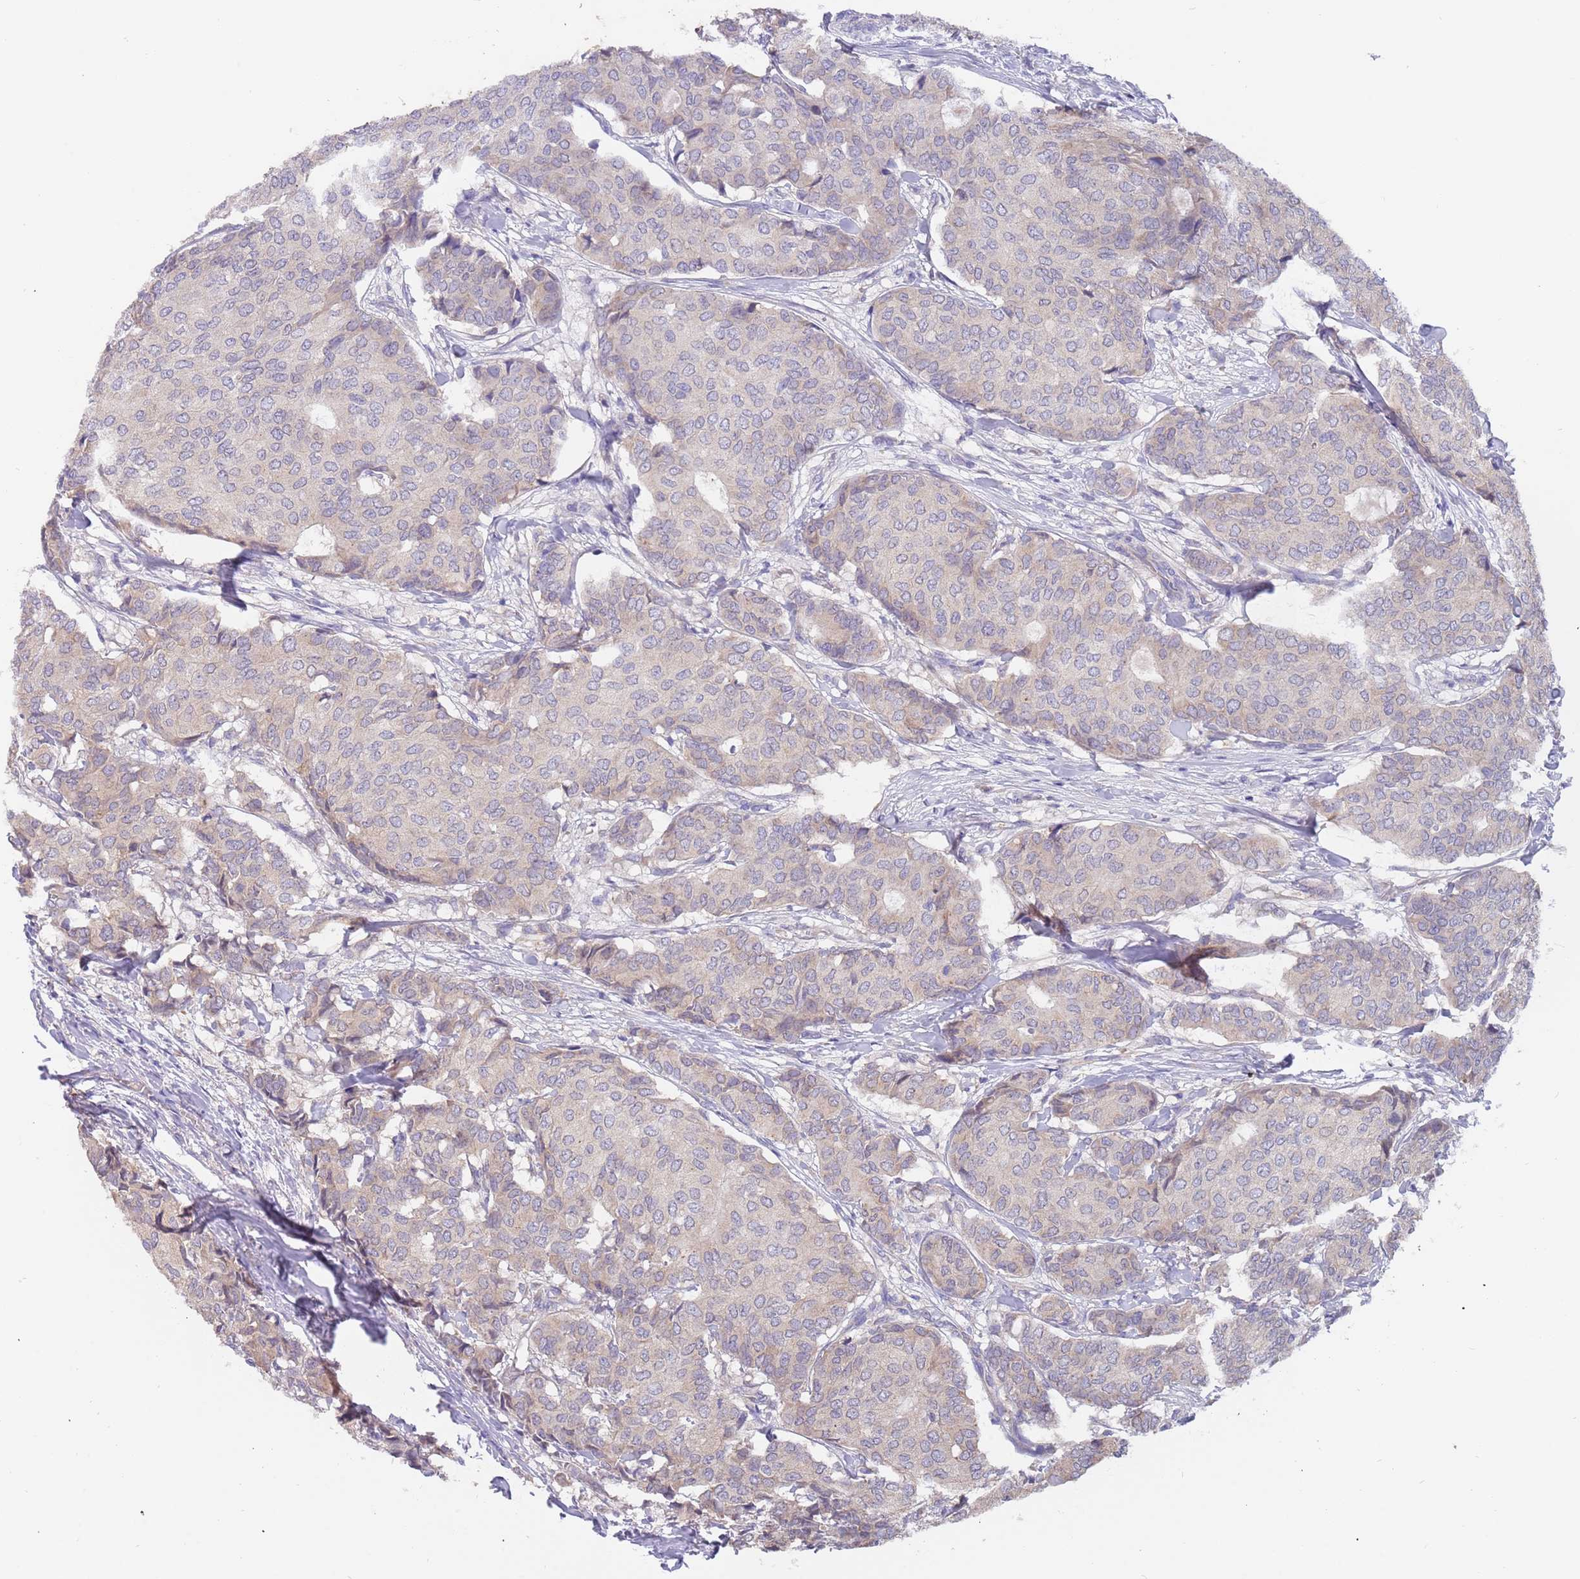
{"staining": {"intensity": "negative", "quantity": "none", "location": "none"}, "tissue": "breast cancer", "cell_type": "Tumor cells", "image_type": "cancer", "snomed": [{"axis": "morphology", "description": "Duct carcinoma"}, {"axis": "topography", "description": "Breast"}], "caption": "The IHC histopathology image has no significant expression in tumor cells of breast cancer (infiltrating ductal carcinoma) tissue. (DAB (3,3'-diaminobenzidine) immunohistochemistry with hematoxylin counter stain).", "gene": "ZNF746", "patient": {"sex": "female", "age": 75}}